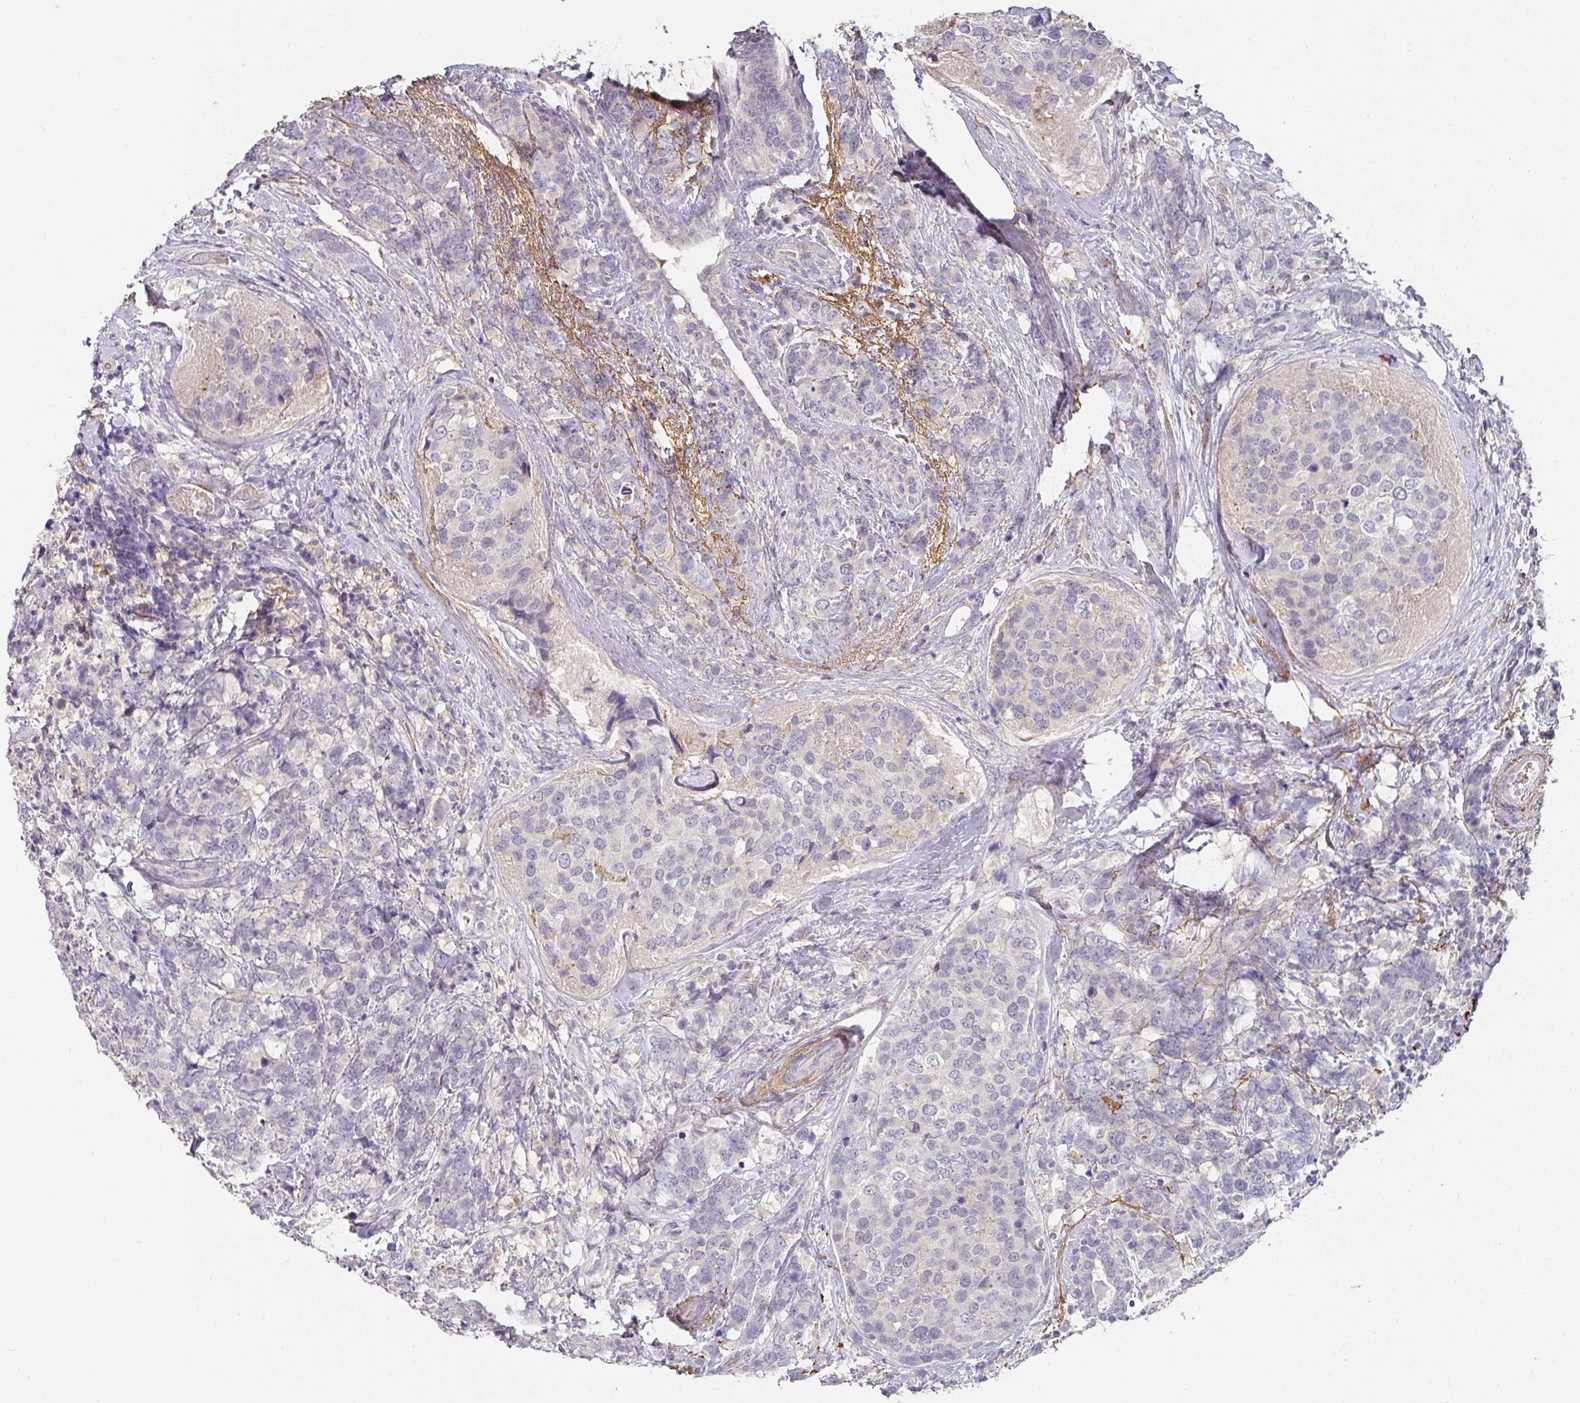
{"staining": {"intensity": "negative", "quantity": "none", "location": "none"}, "tissue": "breast cancer", "cell_type": "Tumor cells", "image_type": "cancer", "snomed": [{"axis": "morphology", "description": "Lobular carcinoma"}, {"axis": "topography", "description": "Breast"}], "caption": "High magnification brightfield microscopy of lobular carcinoma (breast) stained with DAB (brown) and counterstained with hematoxylin (blue): tumor cells show no significant expression. (DAB immunohistochemistry (IHC), high magnification).", "gene": "FOXN4", "patient": {"sex": "female", "age": 59}}